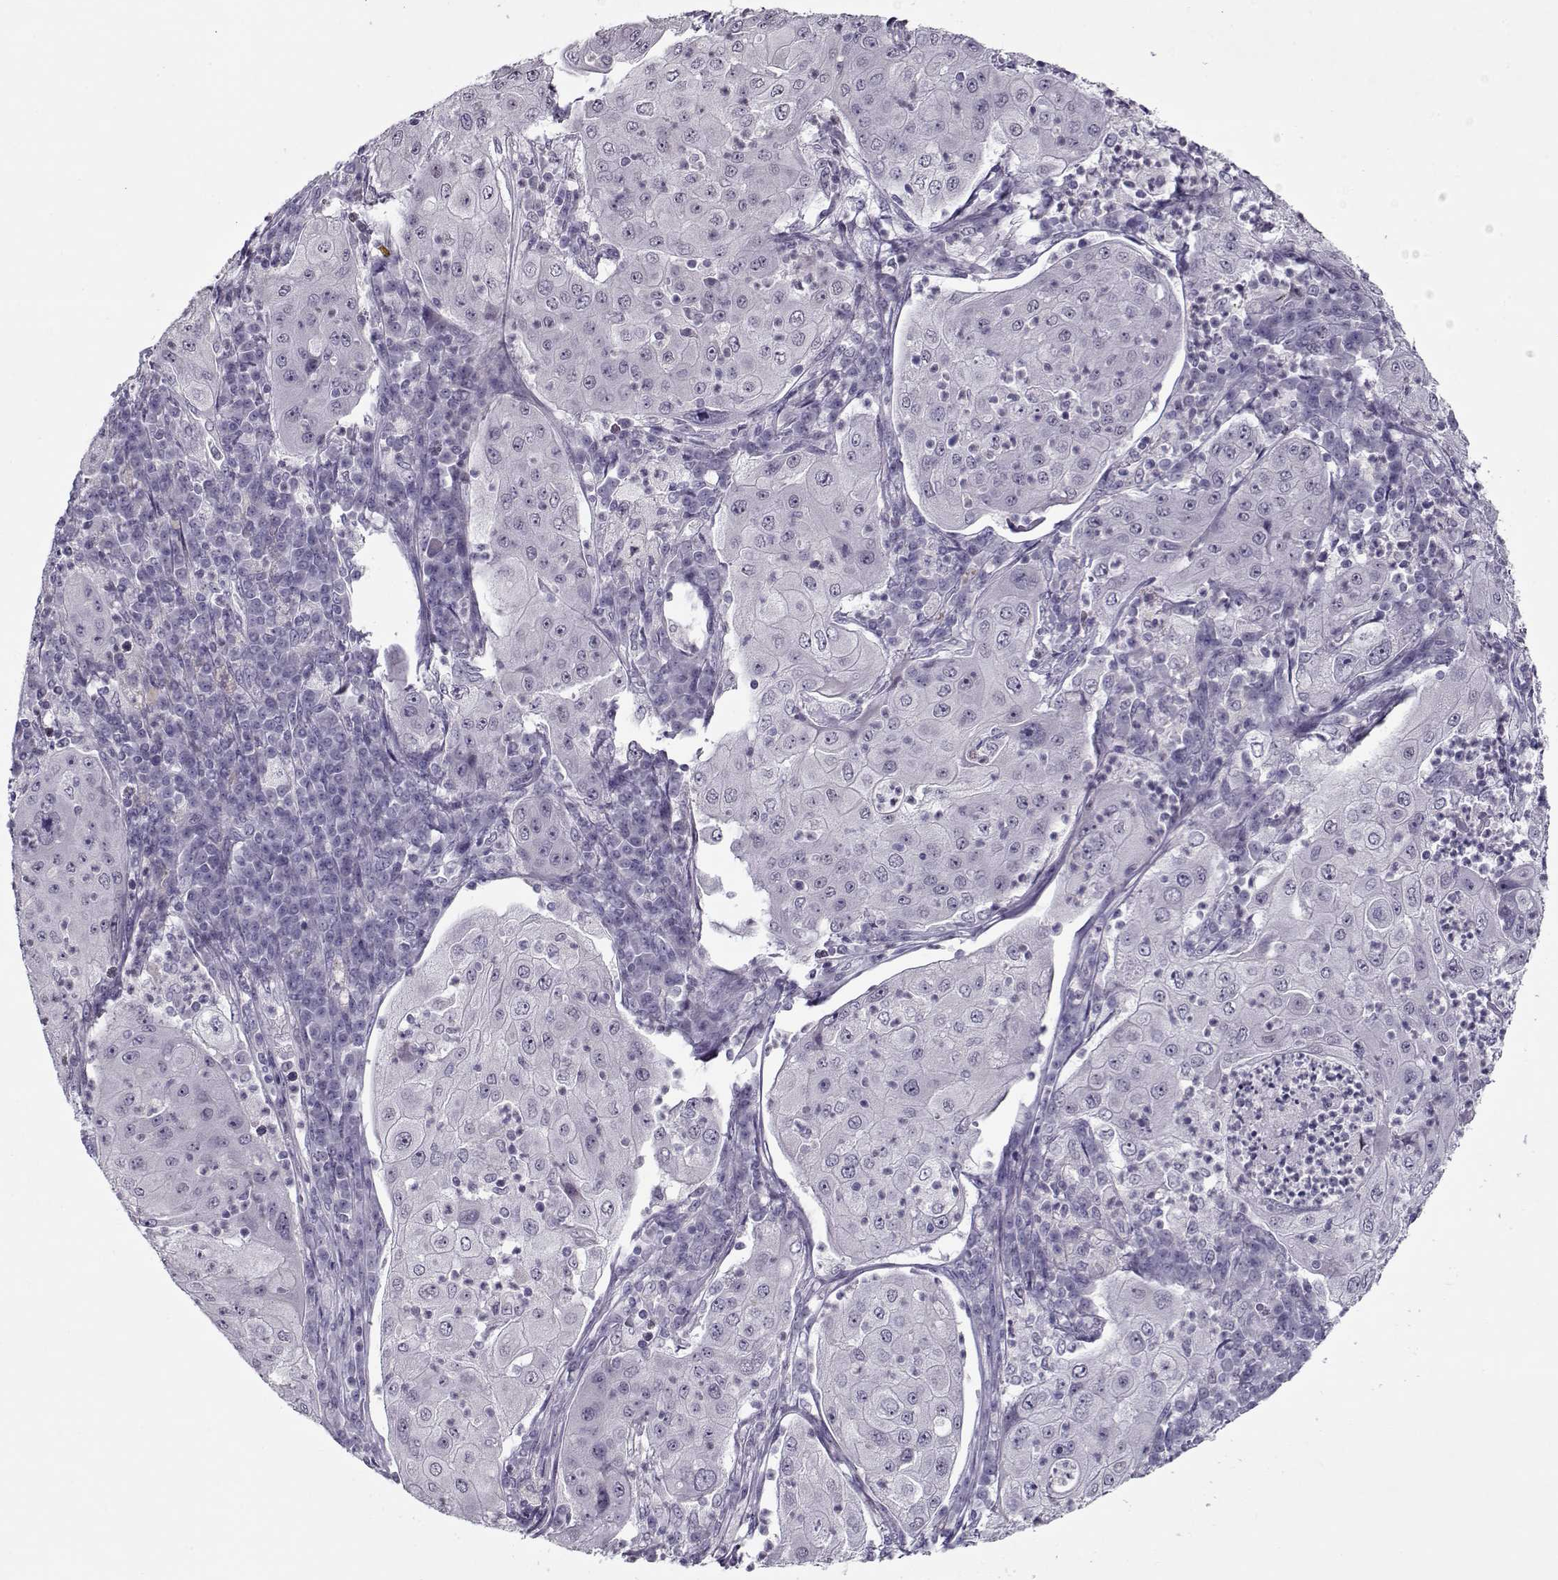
{"staining": {"intensity": "negative", "quantity": "none", "location": "none"}, "tissue": "lung cancer", "cell_type": "Tumor cells", "image_type": "cancer", "snomed": [{"axis": "morphology", "description": "Squamous cell carcinoma, NOS"}, {"axis": "topography", "description": "Lung"}], "caption": "IHC histopathology image of neoplastic tissue: lung cancer (squamous cell carcinoma) stained with DAB exhibits no significant protein positivity in tumor cells.", "gene": "CIBAR1", "patient": {"sex": "female", "age": 59}}